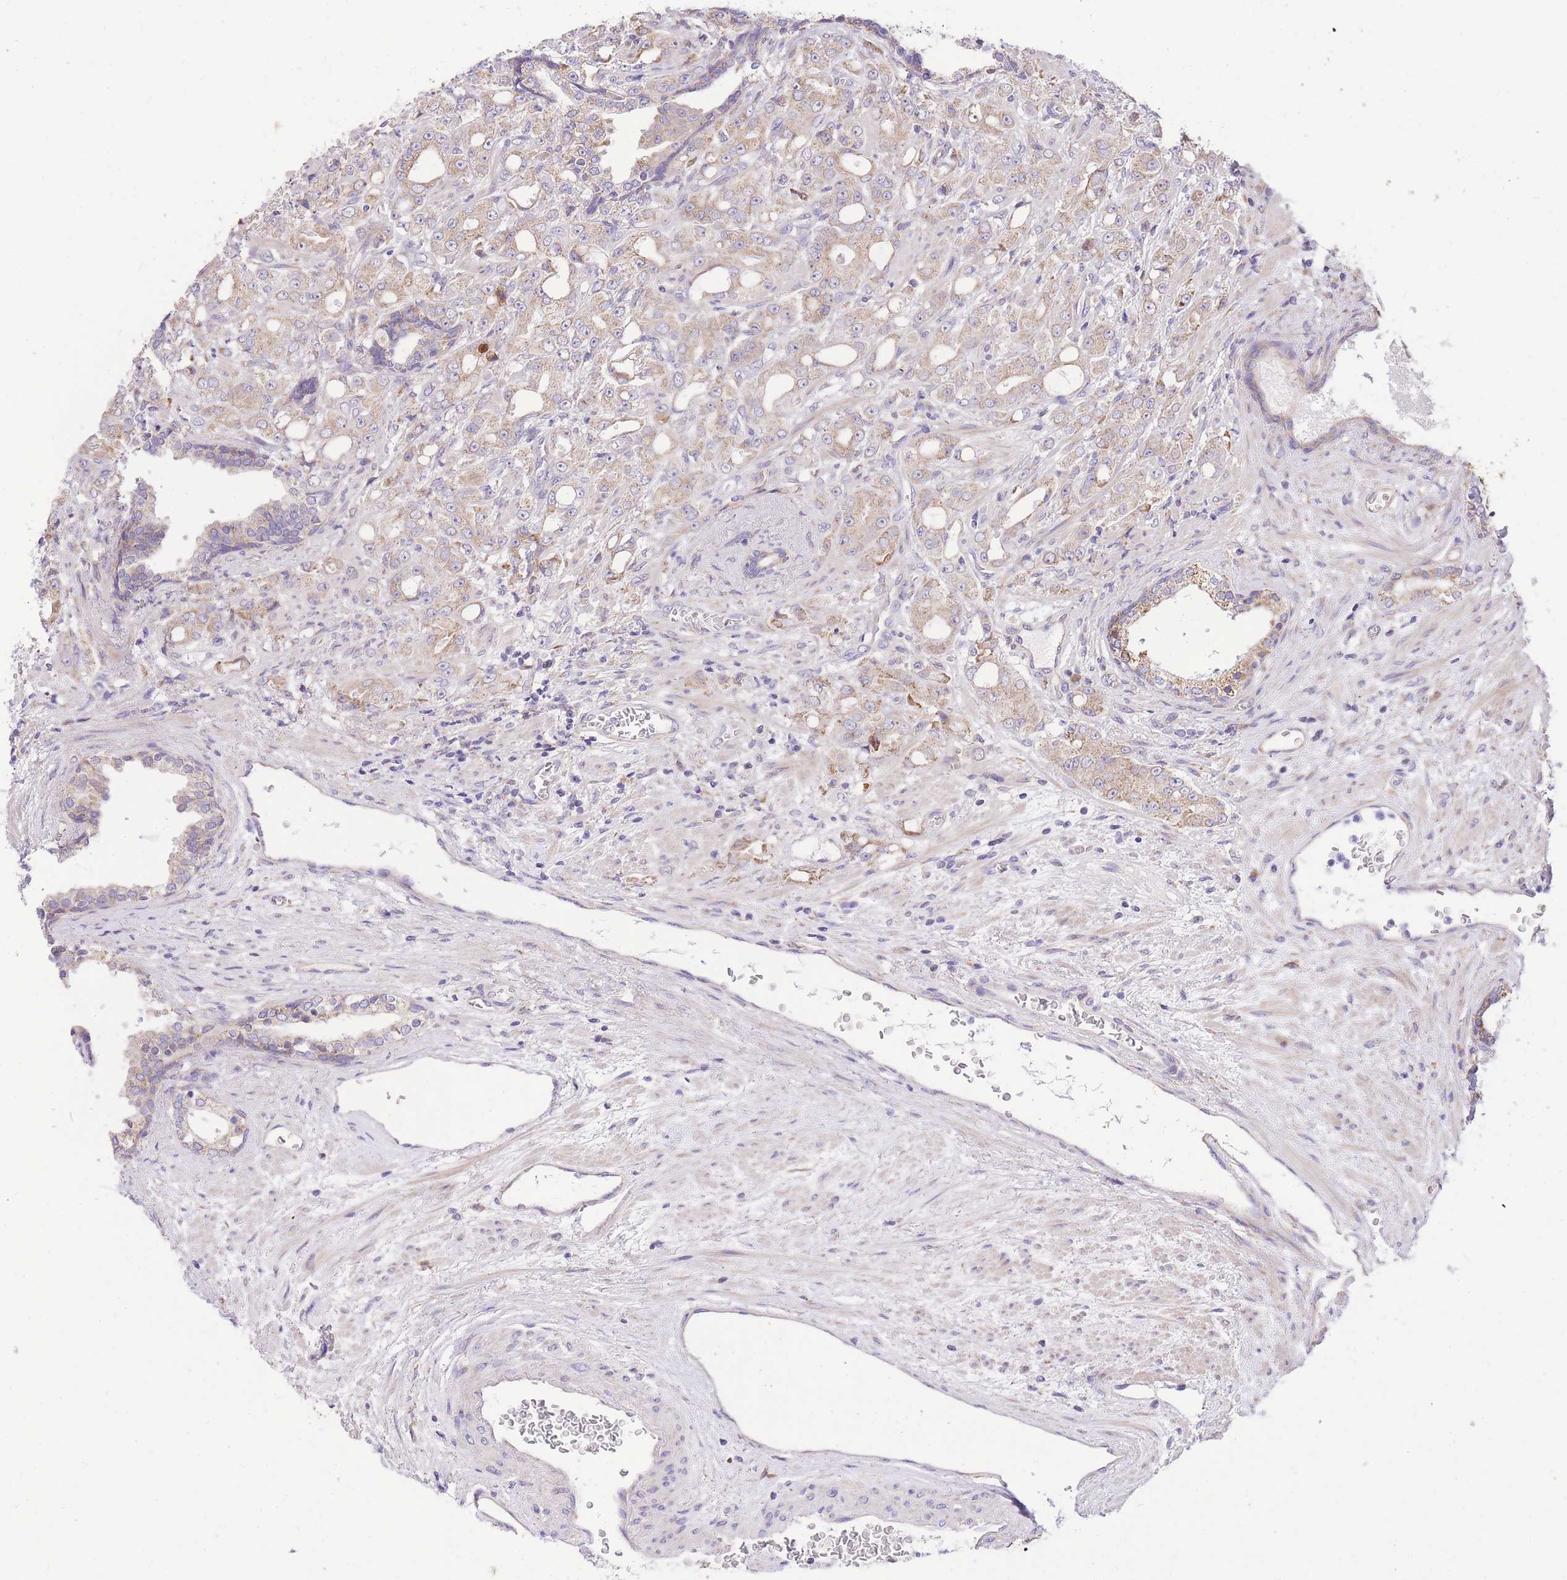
{"staining": {"intensity": "weak", "quantity": "<25%", "location": "cytoplasmic/membranous"}, "tissue": "prostate cancer", "cell_type": "Tumor cells", "image_type": "cancer", "snomed": [{"axis": "morphology", "description": "Adenocarcinoma, High grade"}, {"axis": "topography", "description": "Prostate"}], "caption": "High power microscopy image of an immunohistochemistry (IHC) micrograph of prostate cancer, revealing no significant staining in tumor cells.", "gene": "TOPAZ1", "patient": {"sex": "male", "age": 69}}